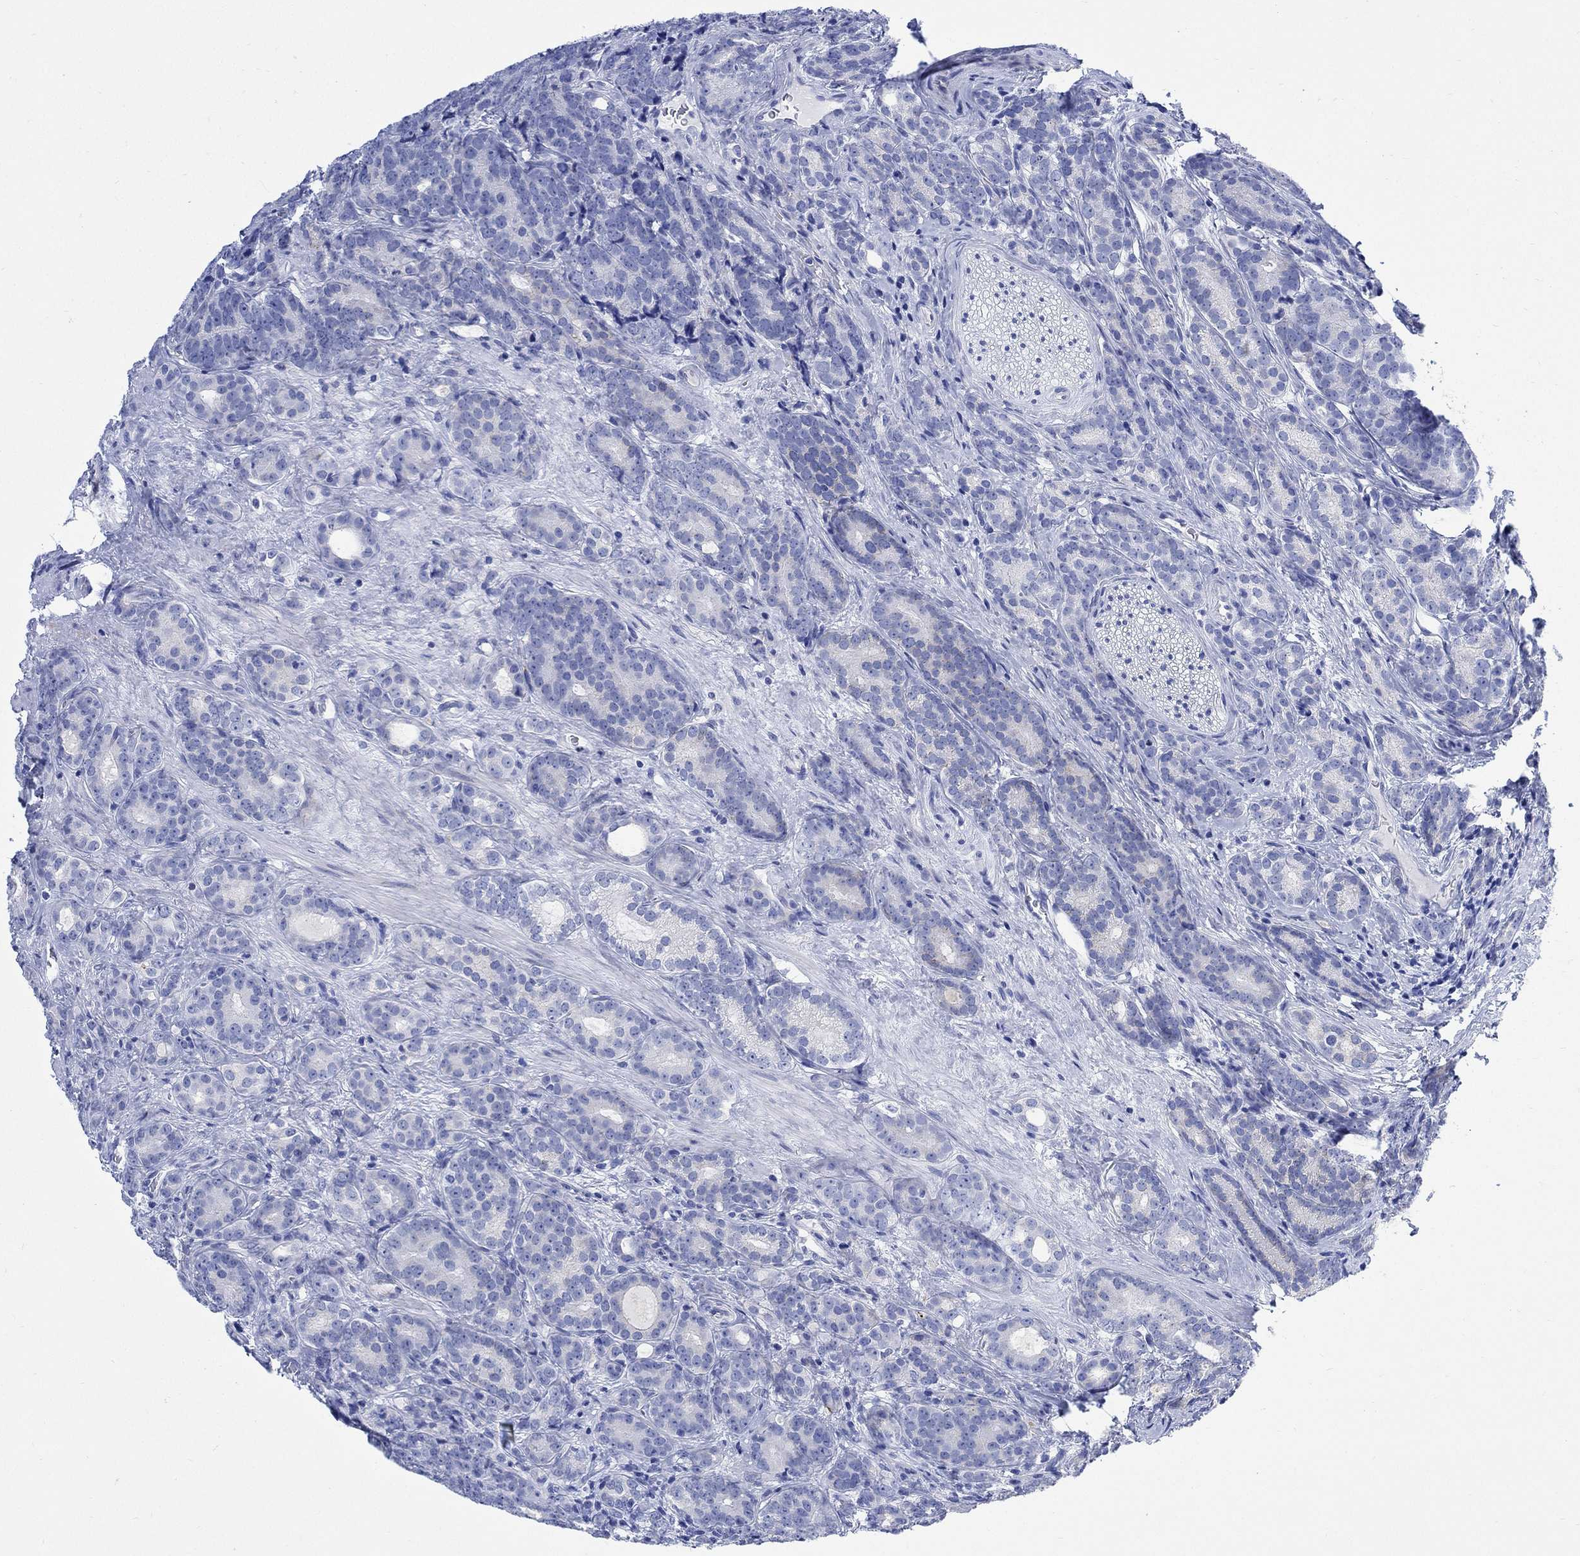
{"staining": {"intensity": "negative", "quantity": "none", "location": "none"}, "tissue": "prostate cancer", "cell_type": "Tumor cells", "image_type": "cancer", "snomed": [{"axis": "morphology", "description": "Adenocarcinoma, NOS"}, {"axis": "topography", "description": "Prostate"}], "caption": "This is a image of immunohistochemistry staining of adenocarcinoma (prostate), which shows no expression in tumor cells. The staining is performed using DAB brown chromogen with nuclei counter-stained in using hematoxylin.", "gene": "MYL1", "patient": {"sex": "male", "age": 71}}